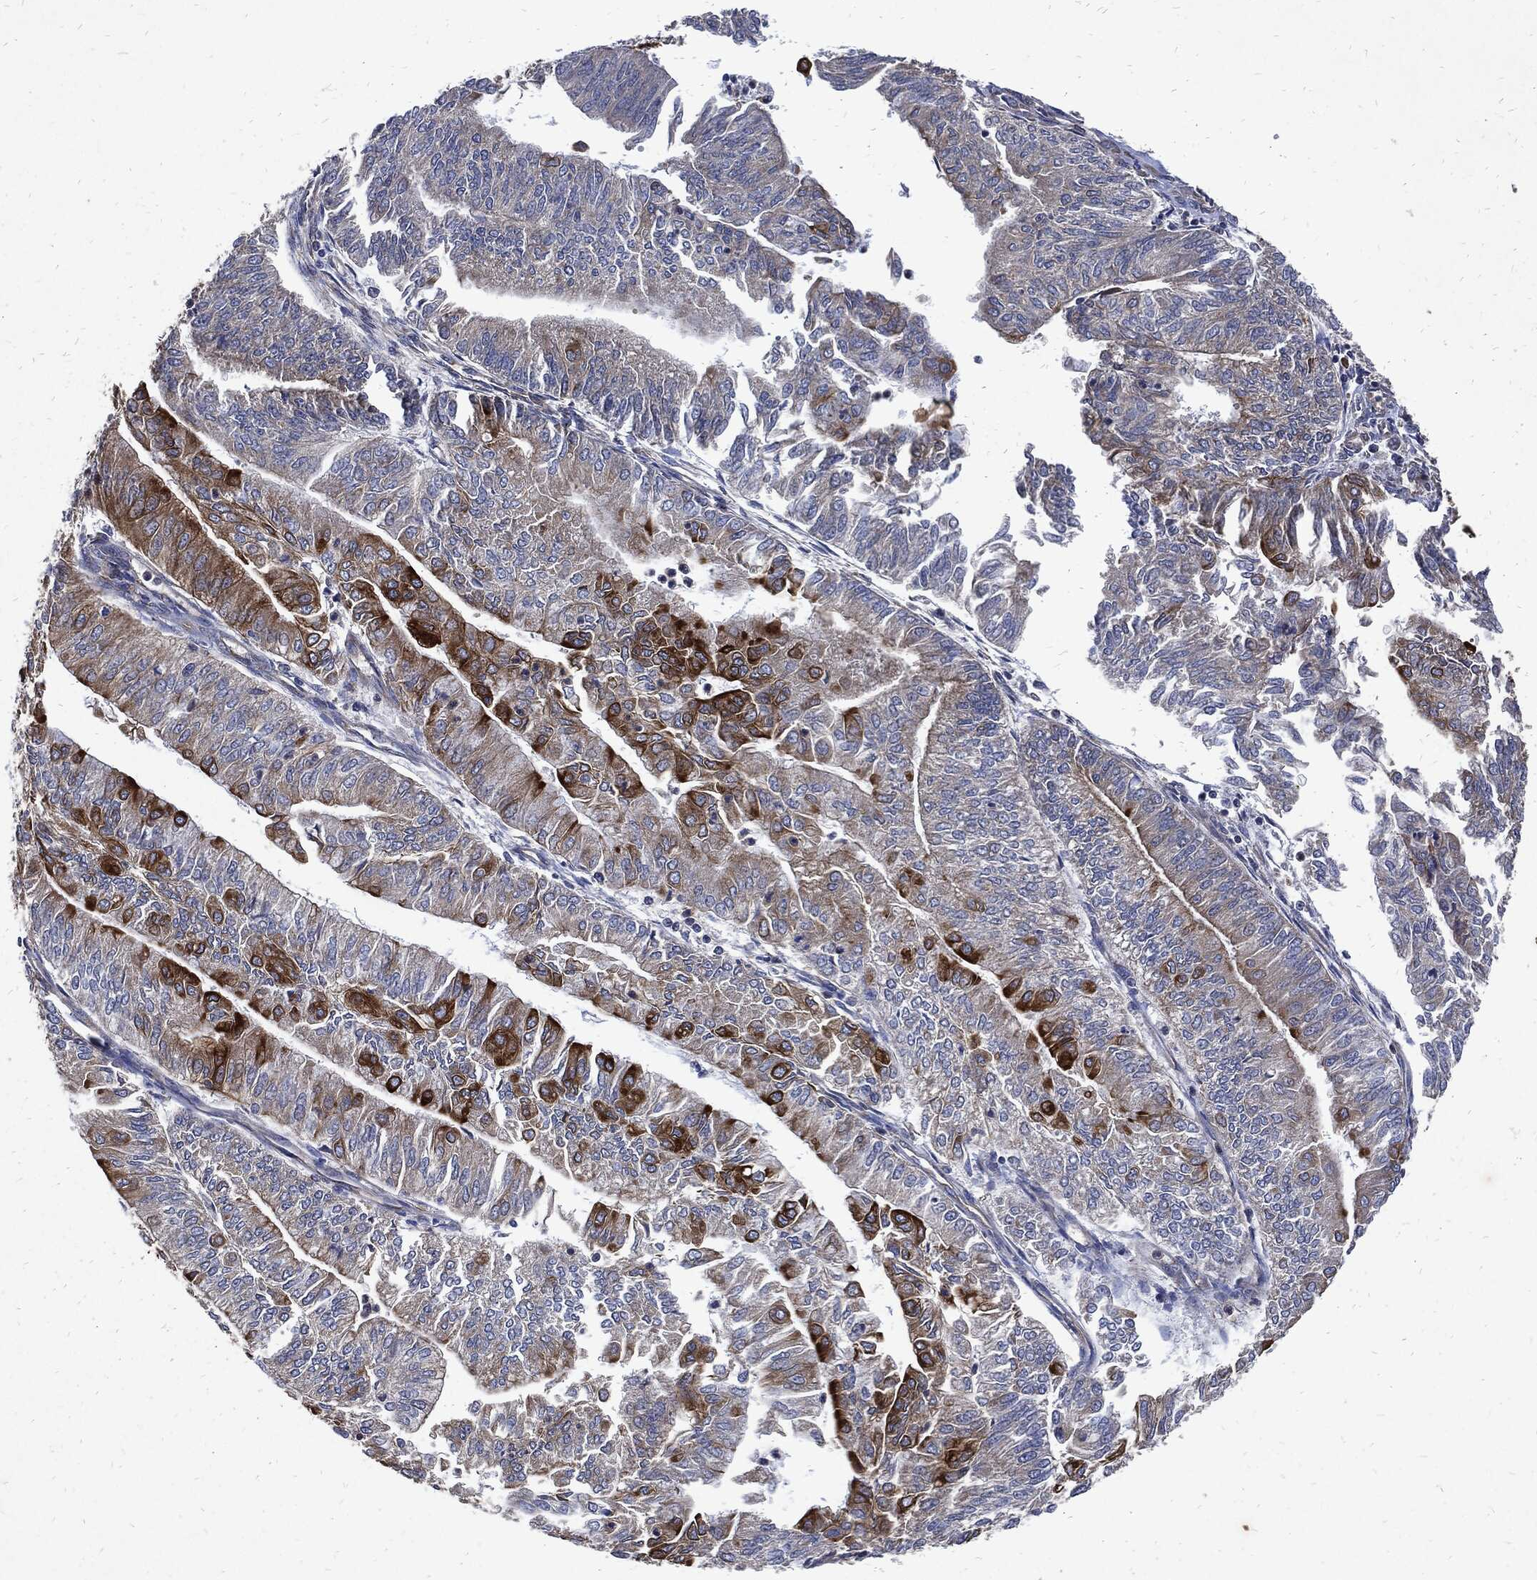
{"staining": {"intensity": "strong", "quantity": "<25%", "location": "cytoplasmic/membranous"}, "tissue": "endometrial cancer", "cell_type": "Tumor cells", "image_type": "cancer", "snomed": [{"axis": "morphology", "description": "Adenocarcinoma, NOS"}, {"axis": "topography", "description": "Endometrium"}], "caption": "Endometrial adenocarcinoma tissue exhibits strong cytoplasmic/membranous expression in approximately <25% of tumor cells The staining was performed using DAB to visualize the protein expression in brown, while the nuclei were stained in blue with hematoxylin (Magnification: 20x).", "gene": "DCTN1", "patient": {"sex": "female", "age": 59}}